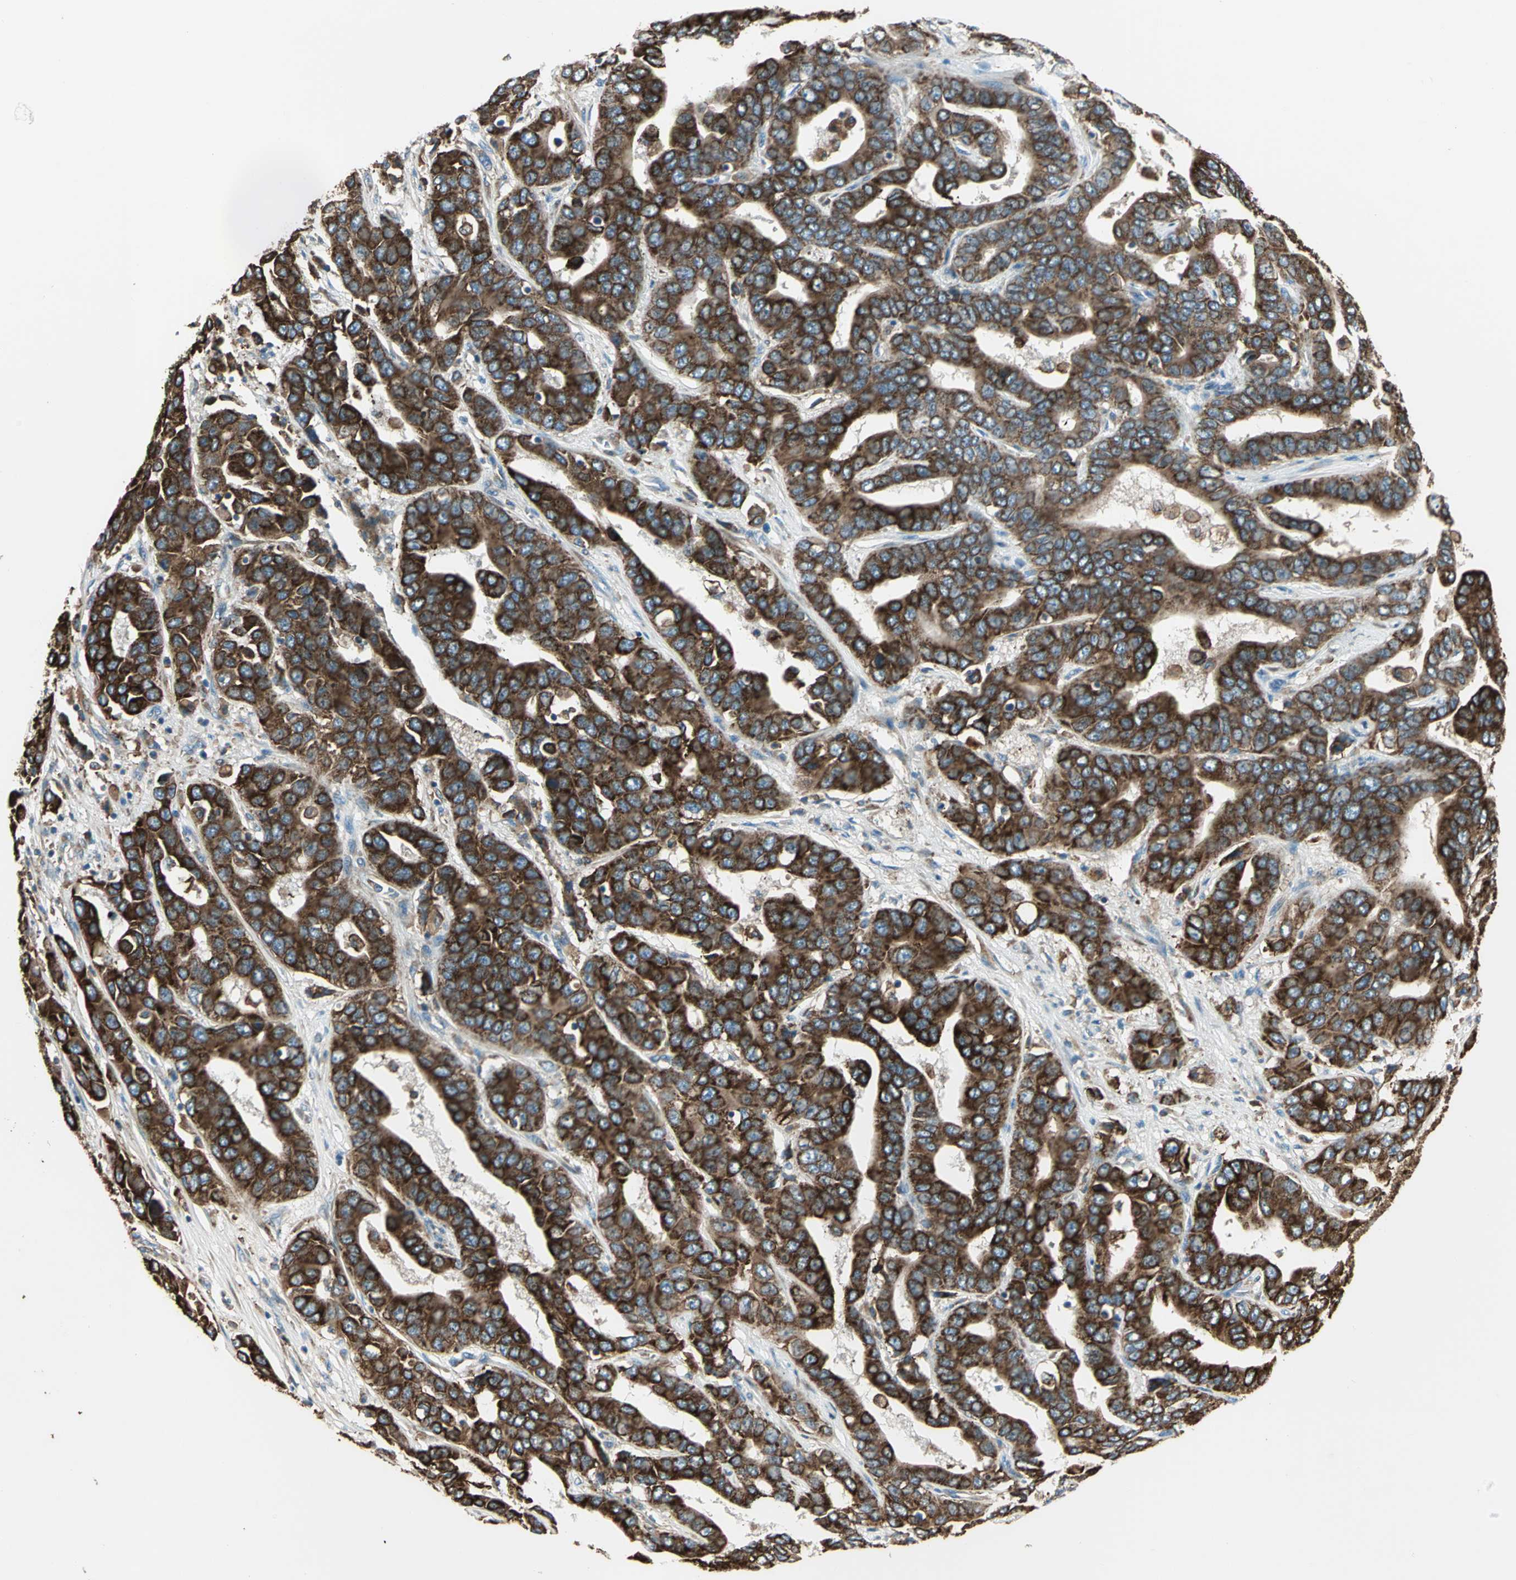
{"staining": {"intensity": "strong", "quantity": ">75%", "location": "cytoplasmic/membranous"}, "tissue": "liver cancer", "cell_type": "Tumor cells", "image_type": "cancer", "snomed": [{"axis": "morphology", "description": "Cholangiocarcinoma"}, {"axis": "topography", "description": "Liver"}], "caption": "There is high levels of strong cytoplasmic/membranous positivity in tumor cells of cholangiocarcinoma (liver), as demonstrated by immunohistochemical staining (brown color).", "gene": "PDIA4", "patient": {"sex": "female", "age": 52}}